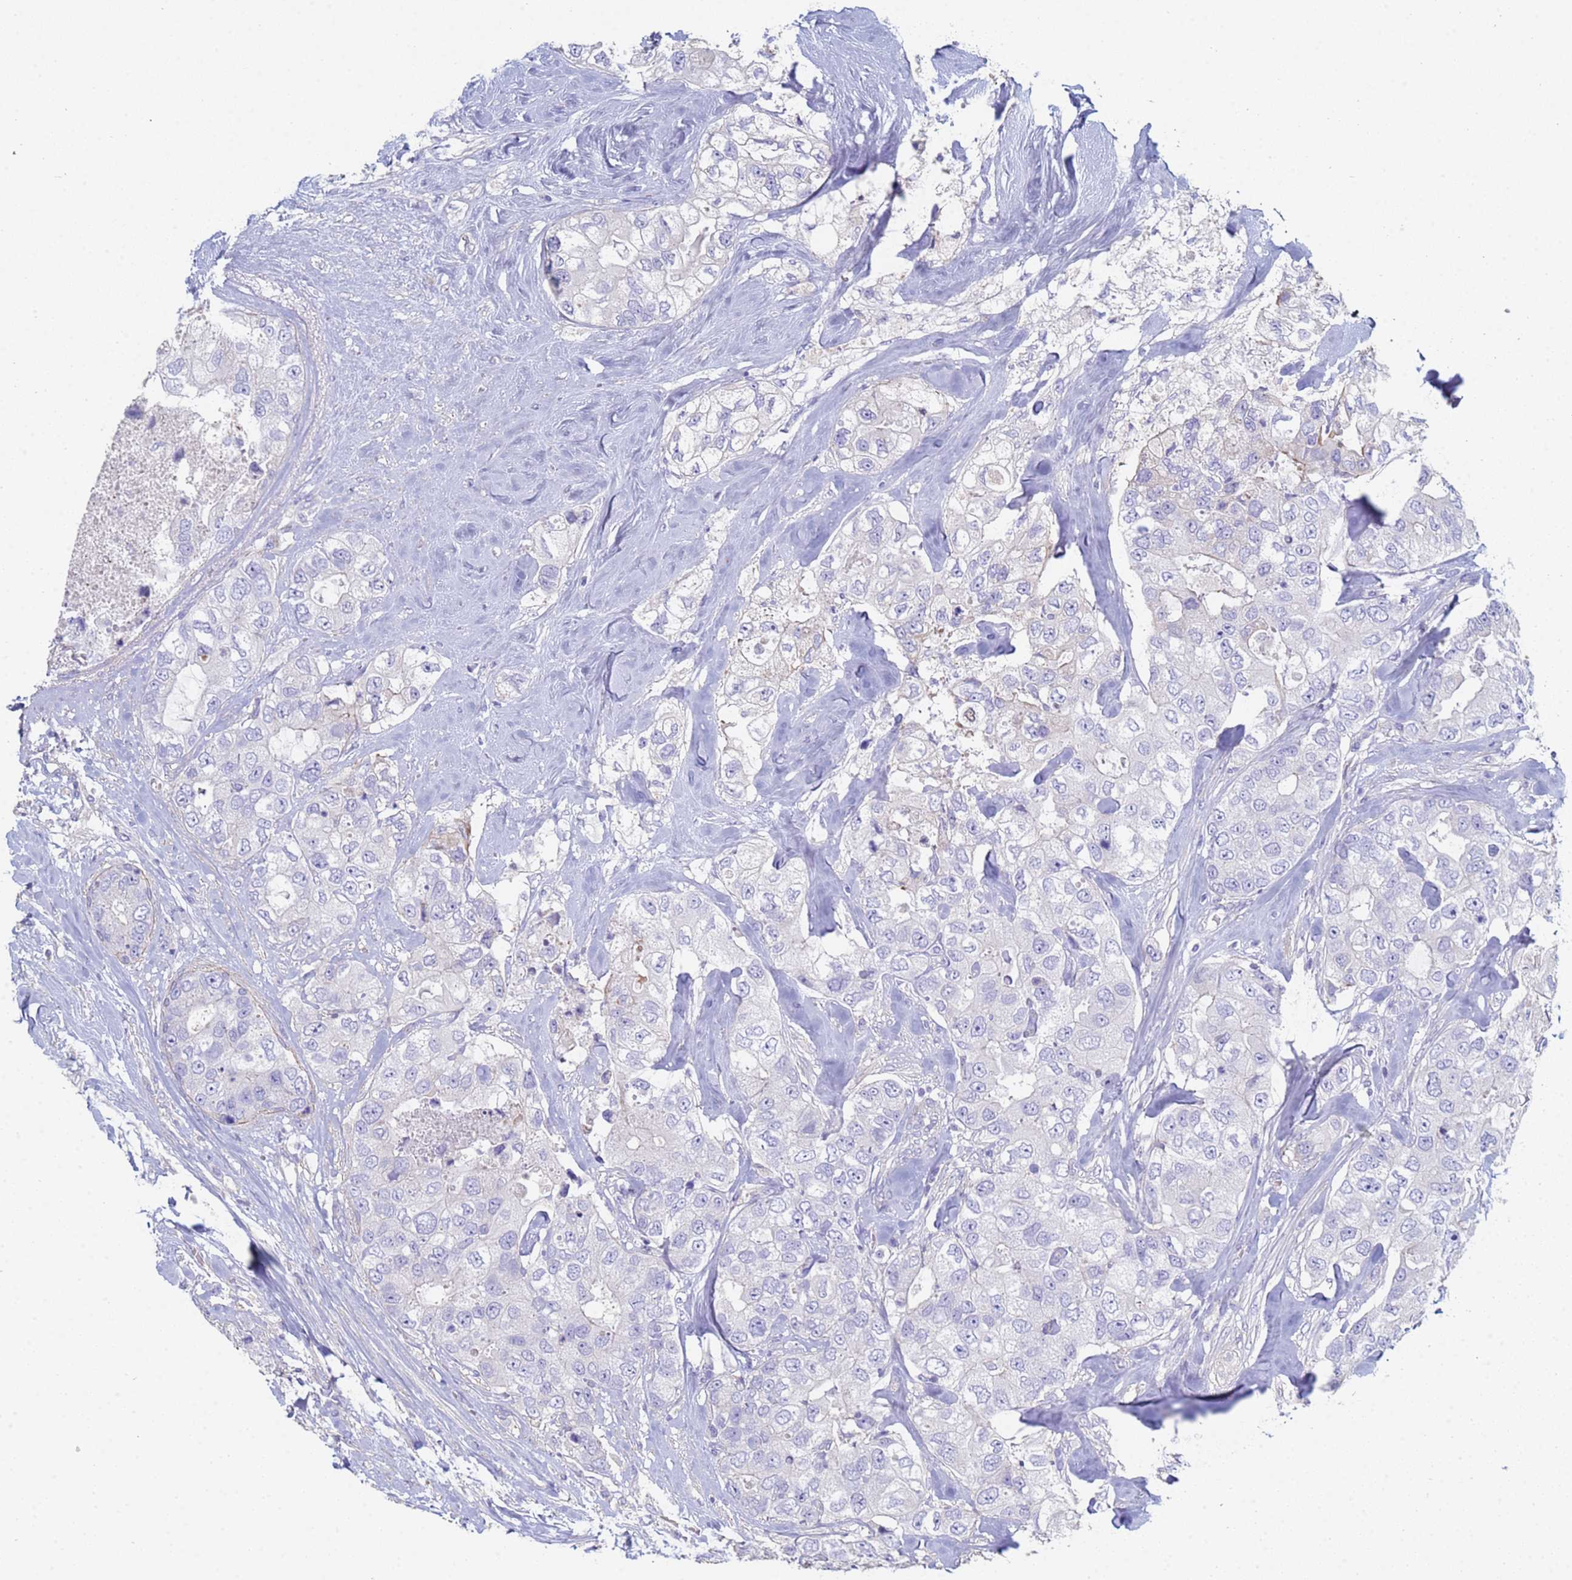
{"staining": {"intensity": "negative", "quantity": "none", "location": "none"}, "tissue": "breast cancer", "cell_type": "Tumor cells", "image_type": "cancer", "snomed": [{"axis": "morphology", "description": "Duct carcinoma"}, {"axis": "topography", "description": "Breast"}], "caption": "IHC micrograph of human breast invasive ductal carcinoma stained for a protein (brown), which exhibits no positivity in tumor cells. (Brightfield microscopy of DAB immunohistochemistry (IHC) at high magnification).", "gene": "ABCA8", "patient": {"sex": "female", "age": 62}}